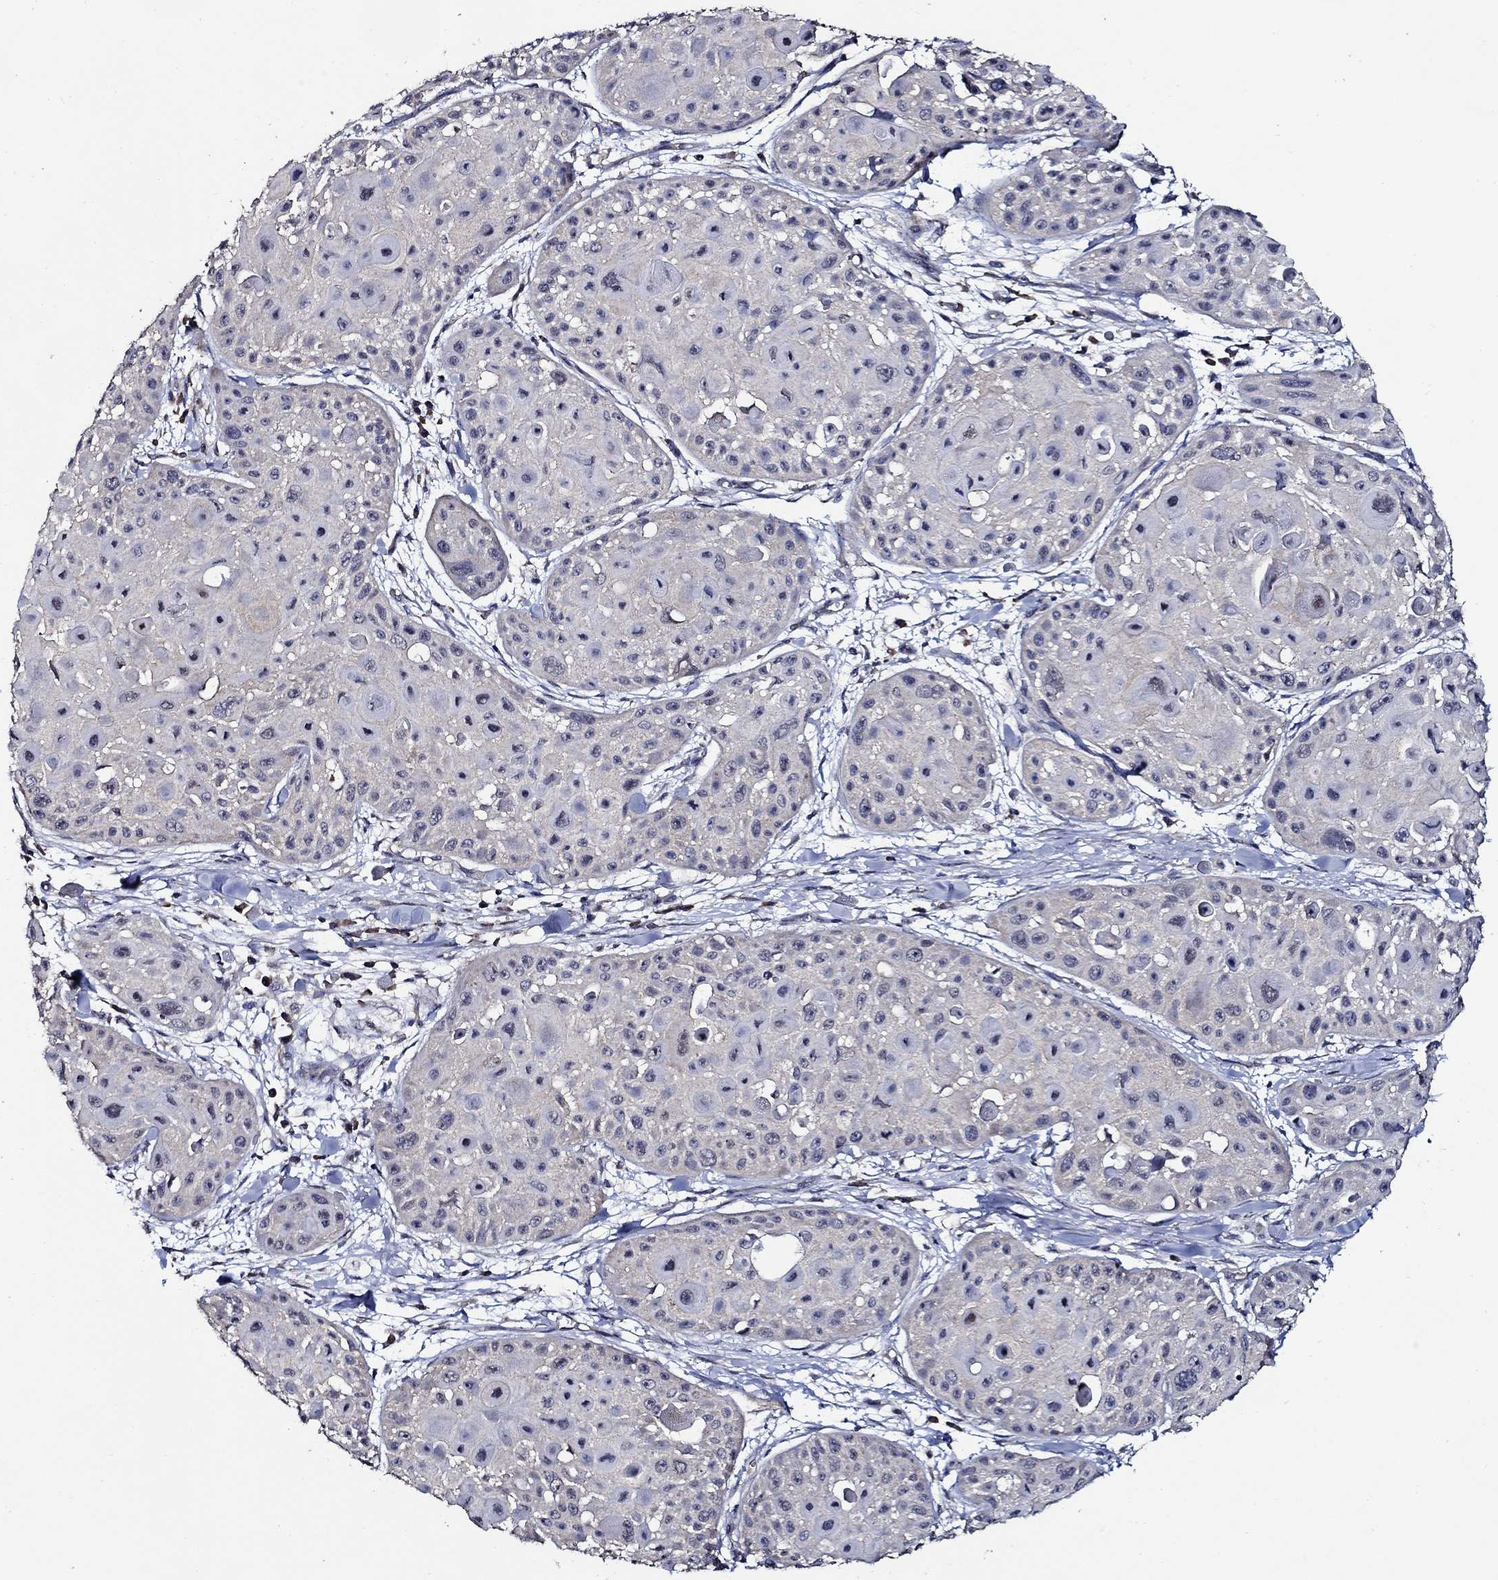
{"staining": {"intensity": "weak", "quantity": "<25%", "location": "cytoplasmic/membranous"}, "tissue": "skin cancer", "cell_type": "Tumor cells", "image_type": "cancer", "snomed": [{"axis": "morphology", "description": "Squamous cell carcinoma, NOS"}, {"axis": "topography", "description": "Skin"}, {"axis": "topography", "description": "Anal"}], "caption": "Immunohistochemistry photomicrograph of neoplastic tissue: human skin cancer (squamous cell carcinoma) stained with DAB (3,3'-diaminobenzidine) displays no significant protein positivity in tumor cells.", "gene": "WDR53", "patient": {"sex": "female", "age": 75}}